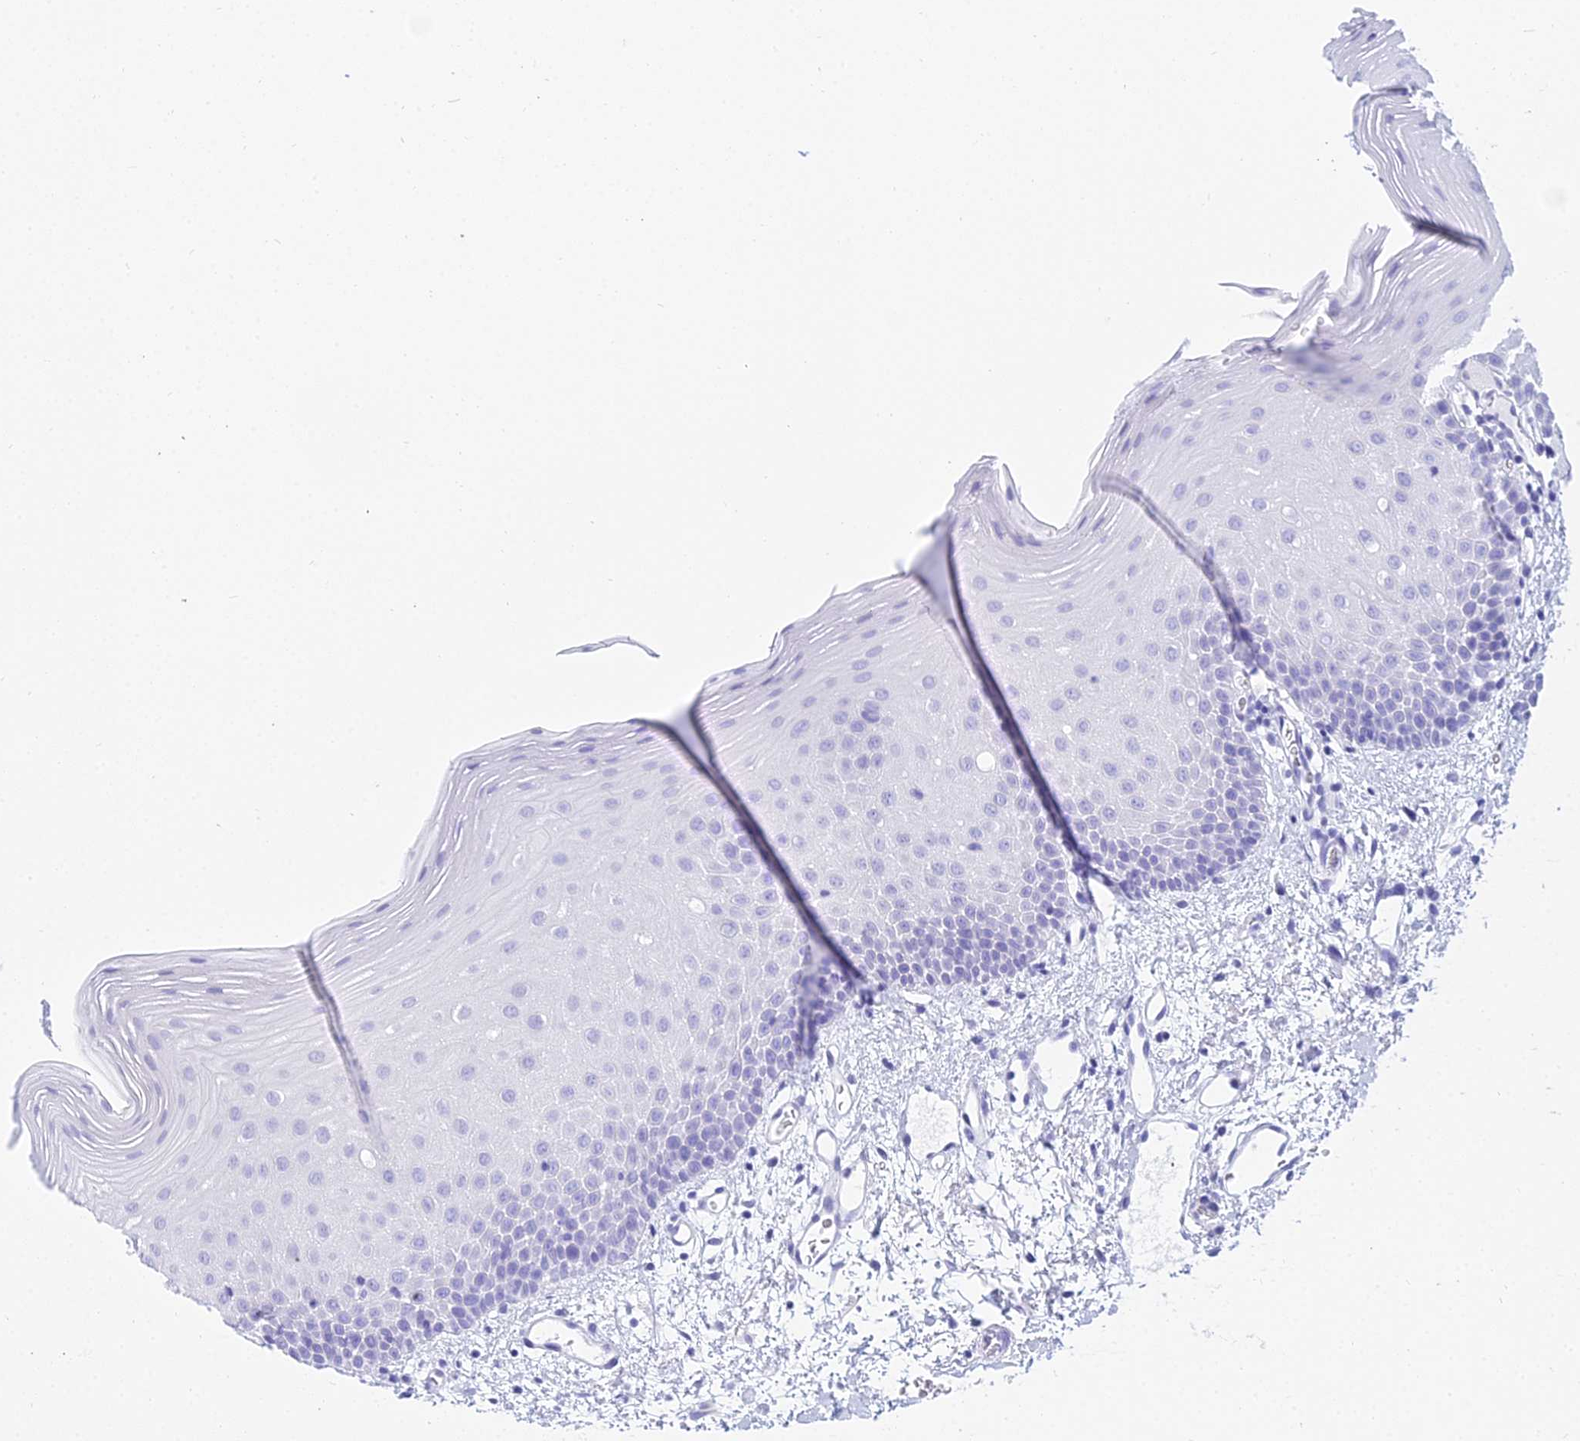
{"staining": {"intensity": "negative", "quantity": "none", "location": "none"}, "tissue": "oral mucosa", "cell_type": "Squamous epithelial cells", "image_type": "normal", "snomed": [{"axis": "morphology", "description": "Normal tissue, NOS"}, {"axis": "topography", "description": "Oral tissue"}], "caption": "A high-resolution photomicrograph shows immunohistochemistry (IHC) staining of unremarkable oral mucosa, which reveals no significant staining in squamous epithelial cells.", "gene": "PATE4", "patient": {"sex": "female", "age": 70}}